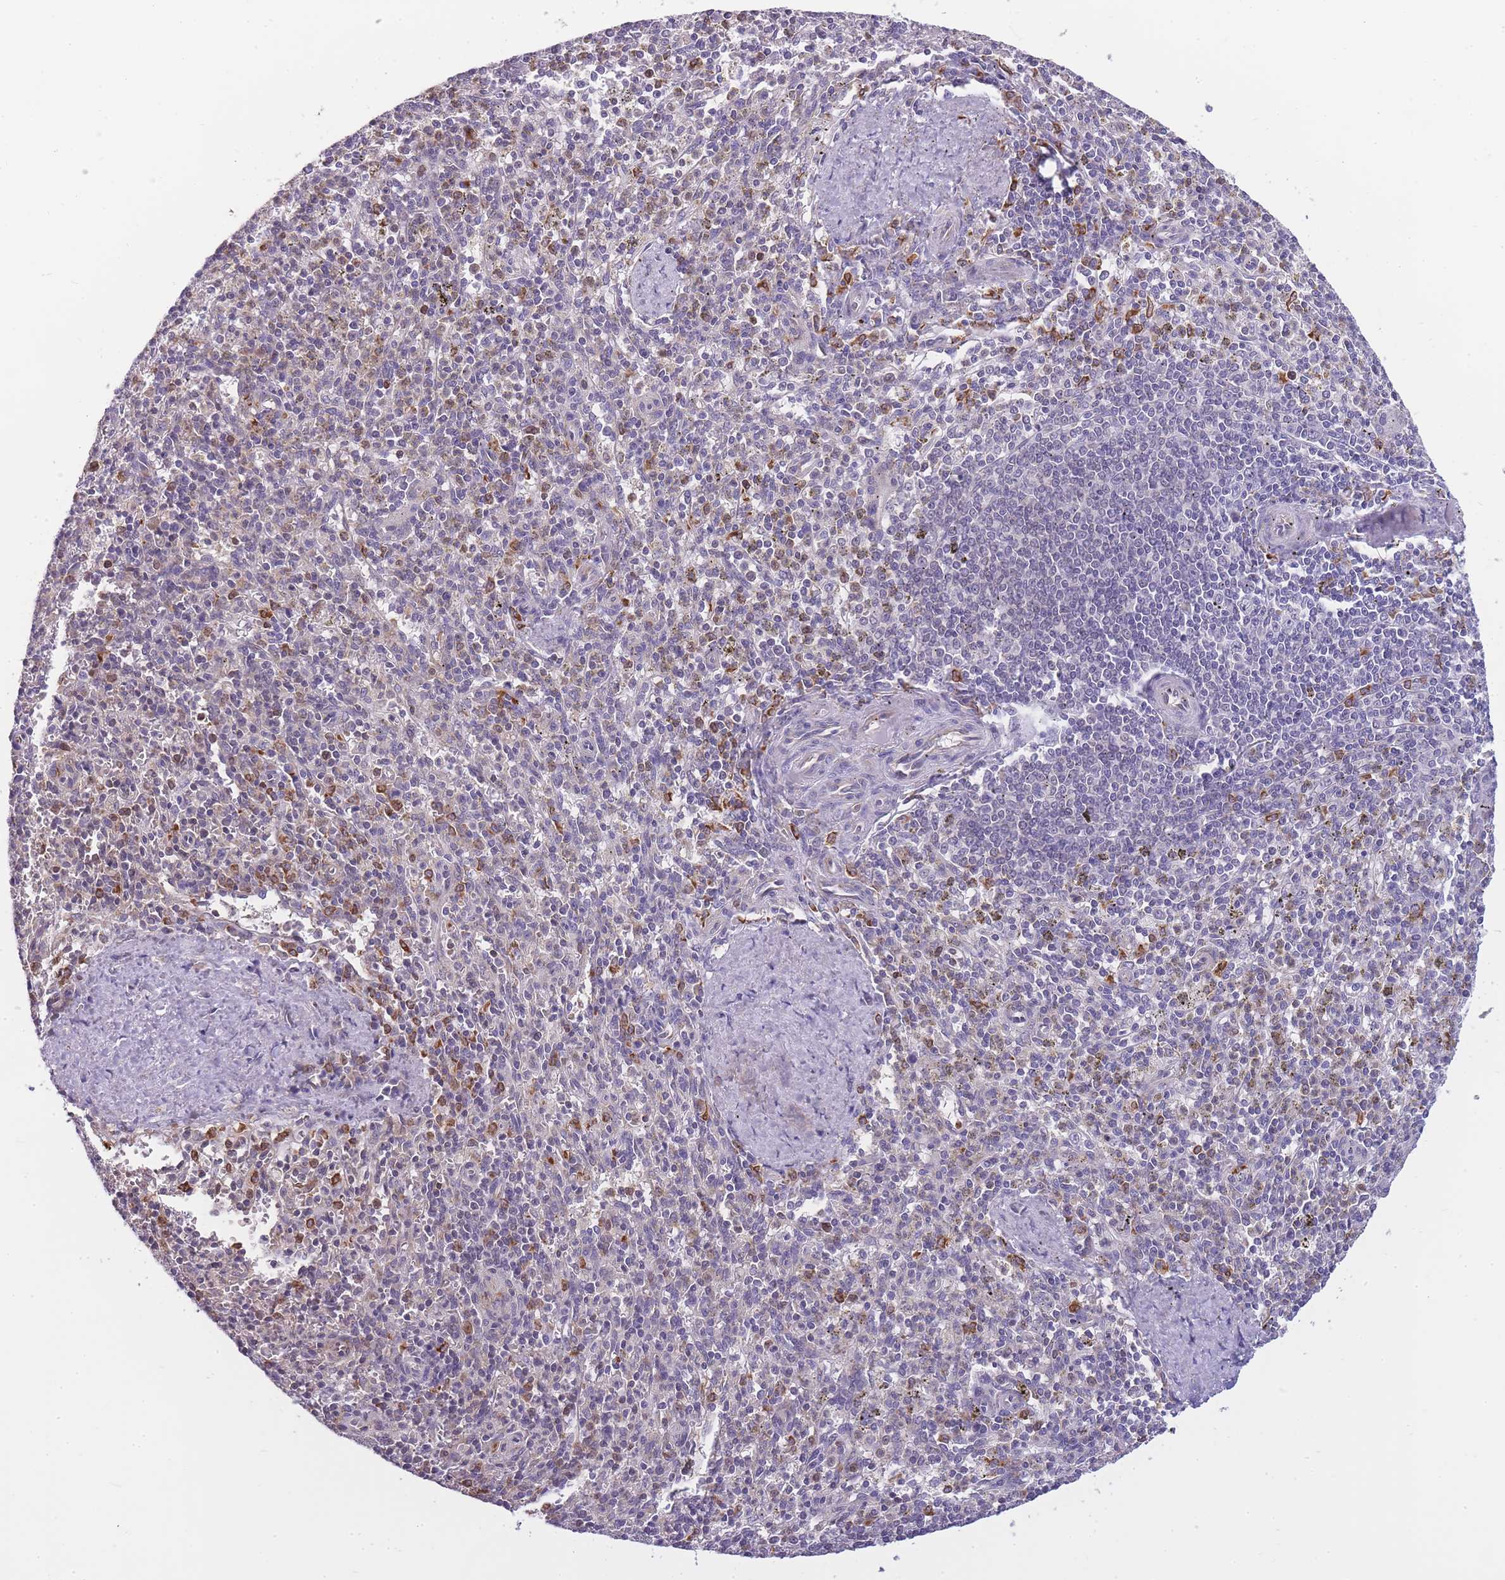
{"staining": {"intensity": "moderate", "quantity": "<25%", "location": "cytoplasmic/membranous"}, "tissue": "spleen", "cell_type": "Cells in red pulp", "image_type": "normal", "snomed": [{"axis": "morphology", "description": "Normal tissue, NOS"}, {"axis": "topography", "description": "Spleen"}], "caption": "Protein analysis of benign spleen displays moderate cytoplasmic/membranous staining in about <25% of cells in red pulp. Nuclei are stained in blue.", "gene": "ZNF662", "patient": {"sex": "male", "age": 72}}